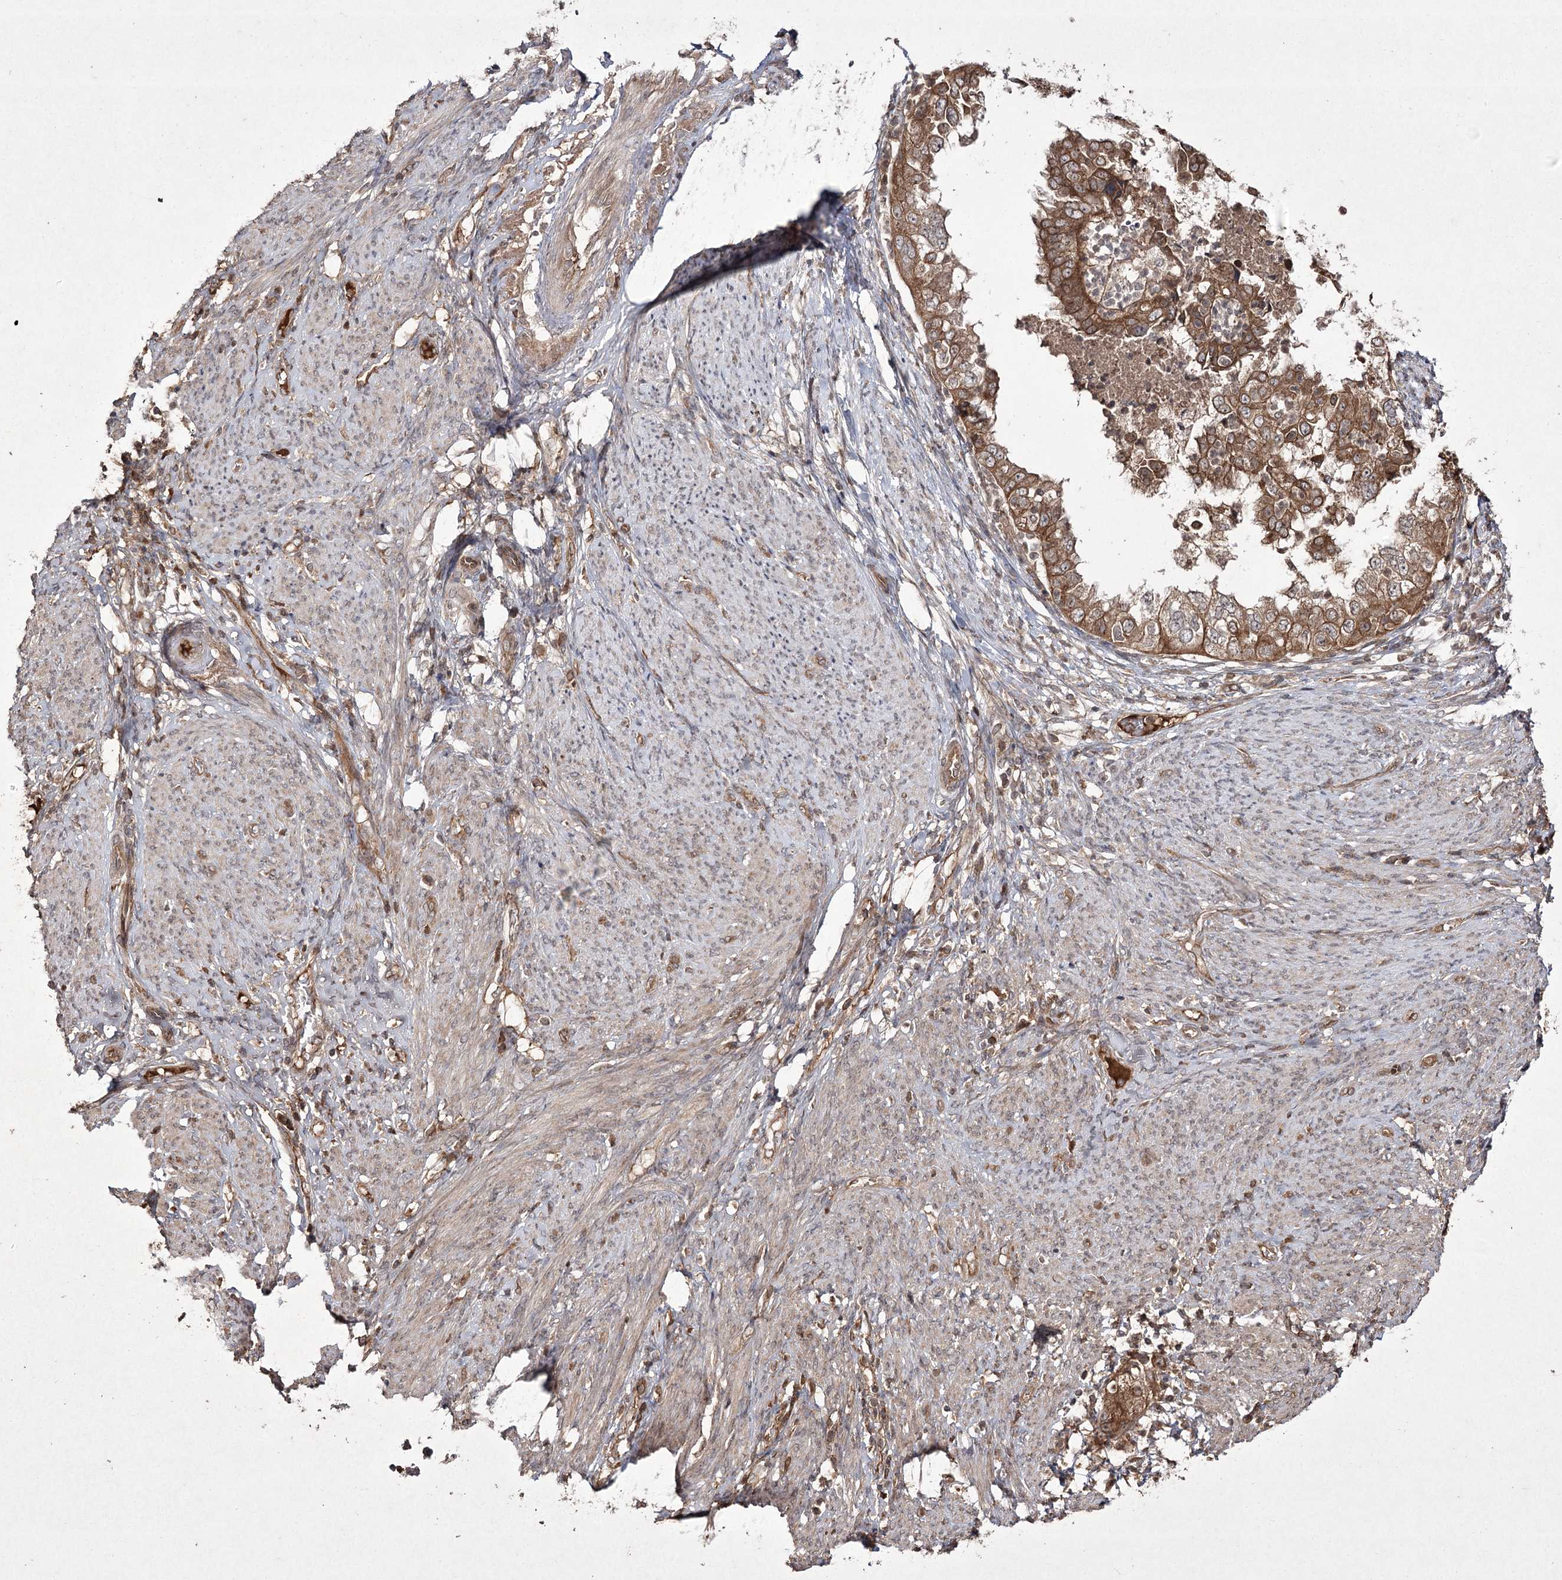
{"staining": {"intensity": "moderate", "quantity": ">75%", "location": "cytoplasmic/membranous"}, "tissue": "endometrial cancer", "cell_type": "Tumor cells", "image_type": "cancer", "snomed": [{"axis": "morphology", "description": "Adenocarcinoma, NOS"}, {"axis": "topography", "description": "Endometrium"}], "caption": "Immunohistochemical staining of adenocarcinoma (endometrial) displays medium levels of moderate cytoplasmic/membranous protein expression in approximately >75% of tumor cells.", "gene": "FANCL", "patient": {"sex": "female", "age": 85}}